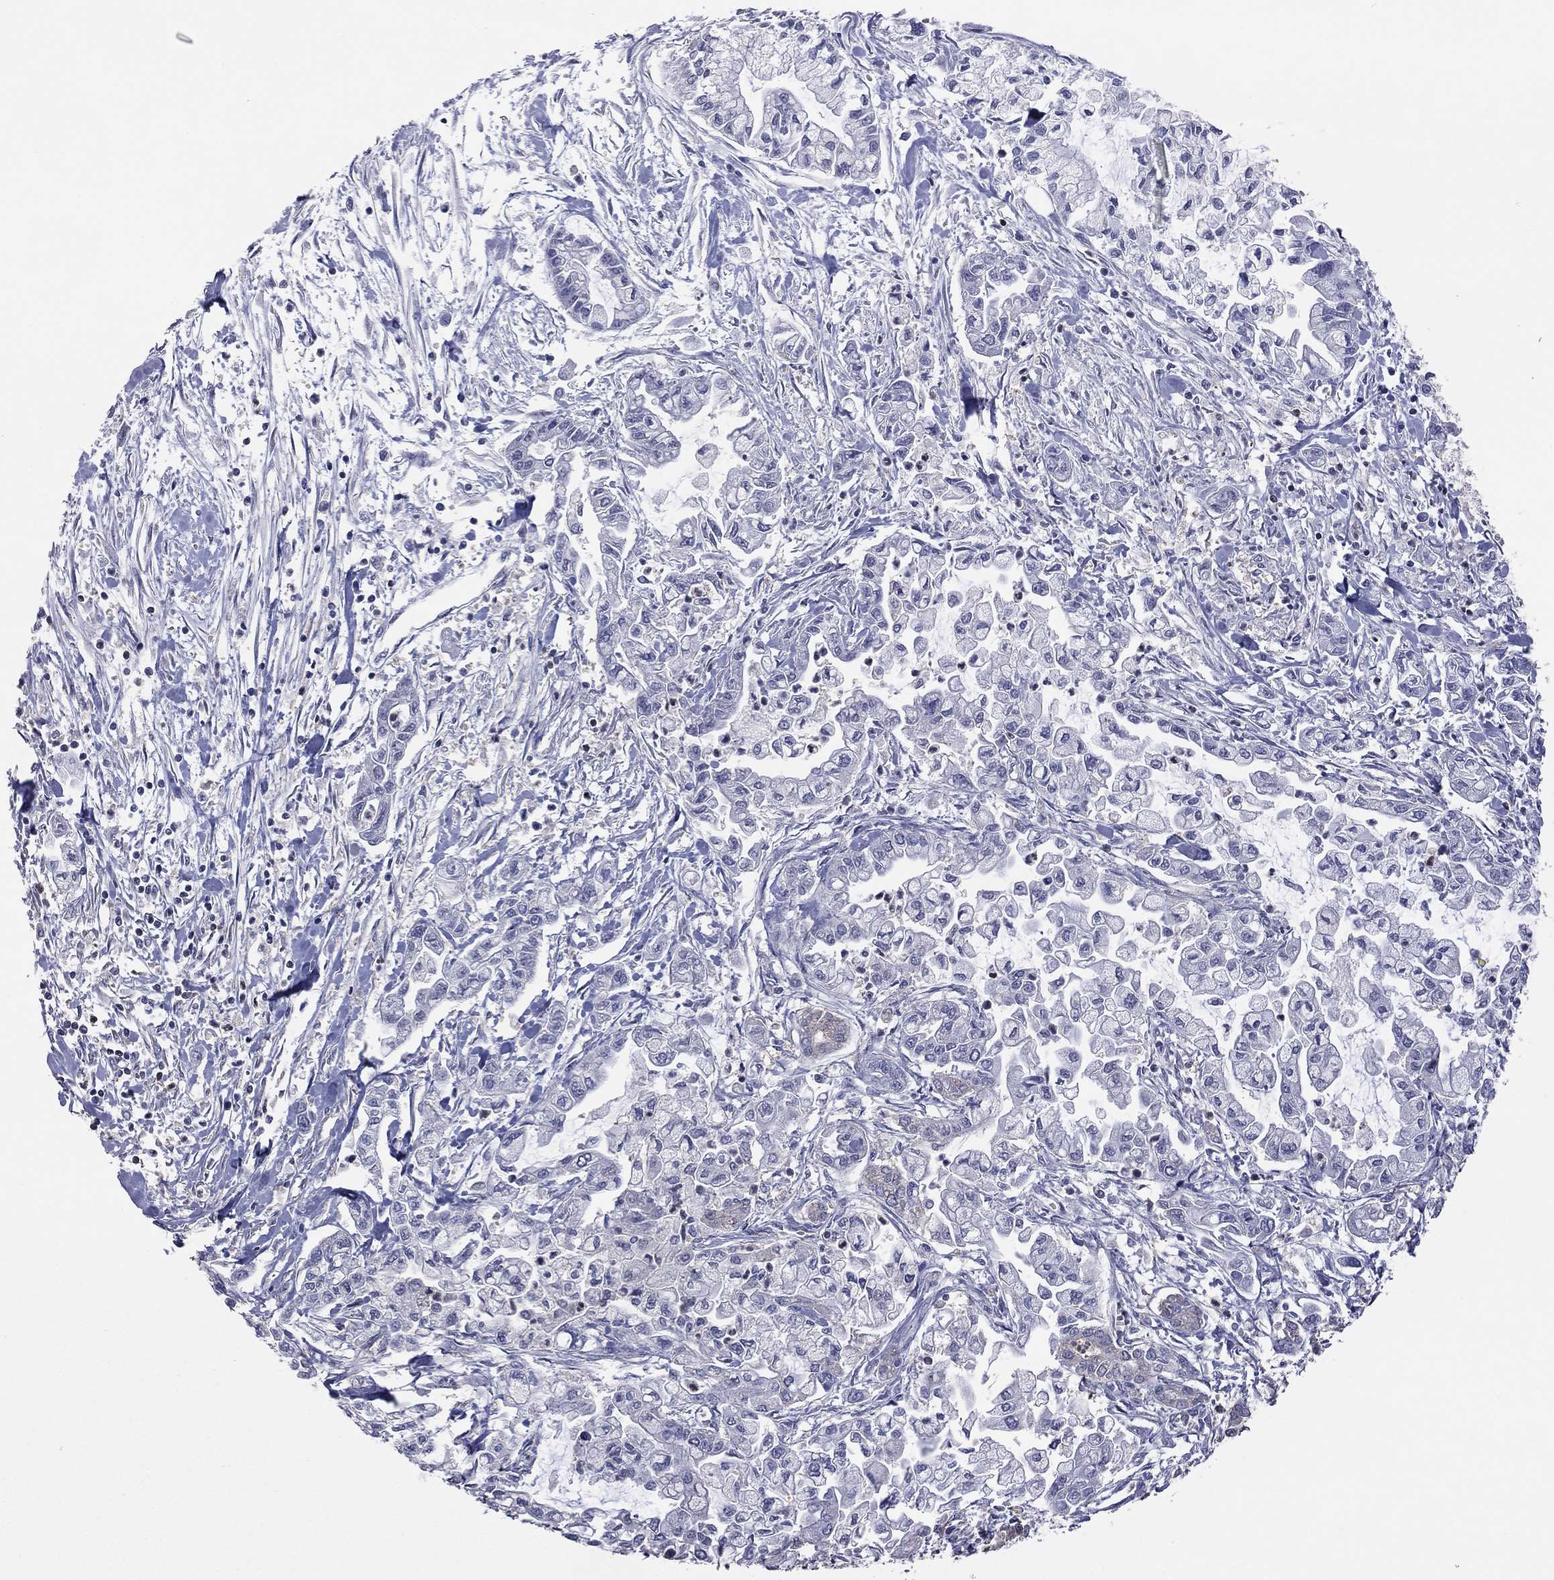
{"staining": {"intensity": "negative", "quantity": "none", "location": "none"}, "tissue": "pancreatic cancer", "cell_type": "Tumor cells", "image_type": "cancer", "snomed": [{"axis": "morphology", "description": "Adenocarcinoma, NOS"}, {"axis": "topography", "description": "Pancreas"}], "caption": "This is a photomicrograph of IHC staining of pancreatic adenocarcinoma, which shows no positivity in tumor cells.", "gene": "IPCEF1", "patient": {"sex": "male", "age": 54}}